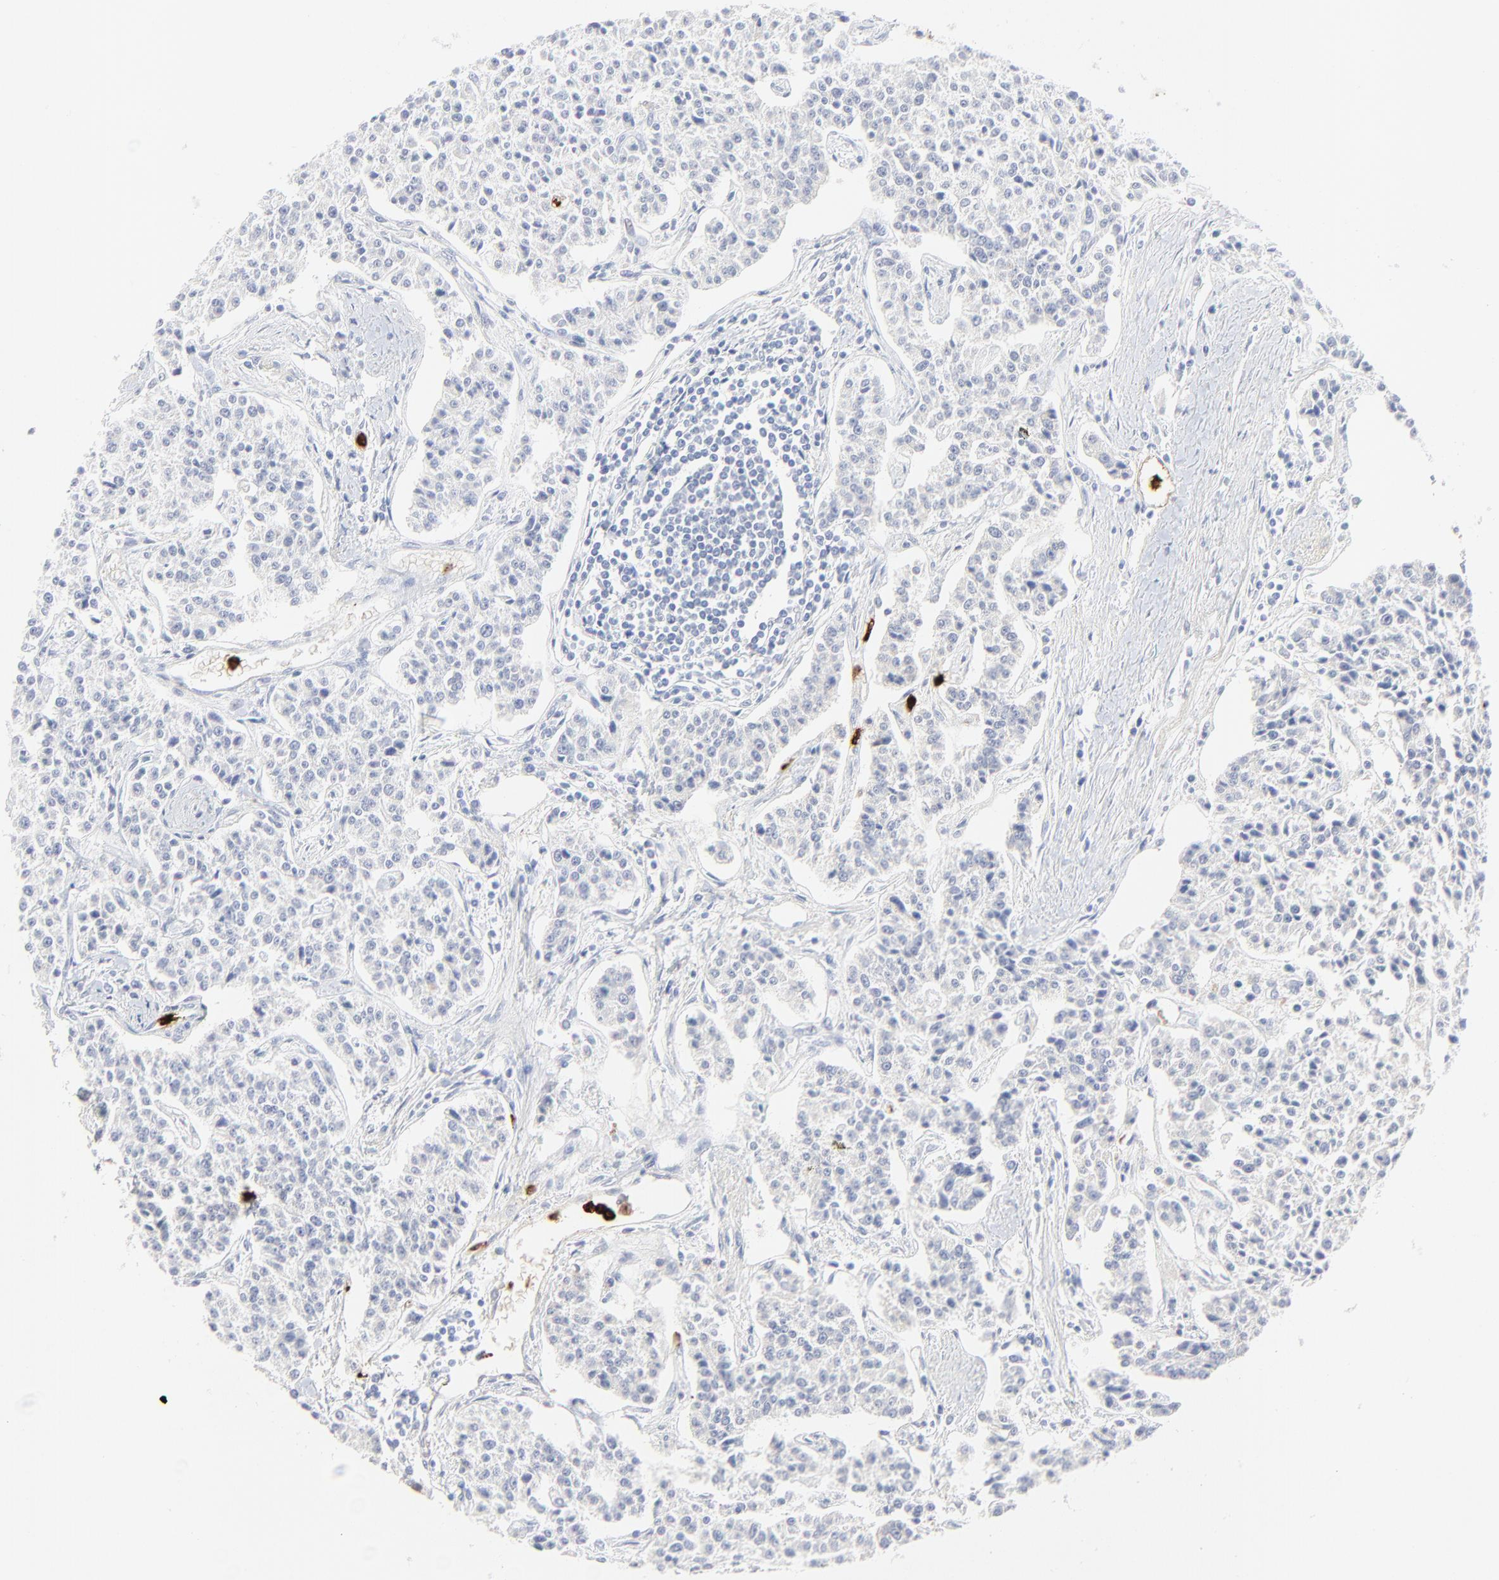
{"staining": {"intensity": "negative", "quantity": "none", "location": "none"}, "tissue": "carcinoid", "cell_type": "Tumor cells", "image_type": "cancer", "snomed": [{"axis": "morphology", "description": "Carcinoid, malignant, NOS"}, {"axis": "topography", "description": "Stomach"}], "caption": "Tumor cells show no significant protein expression in carcinoid. (Brightfield microscopy of DAB IHC at high magnification).", "gene": "LCN2", "patient": {"sex": "female", "age": 76}}